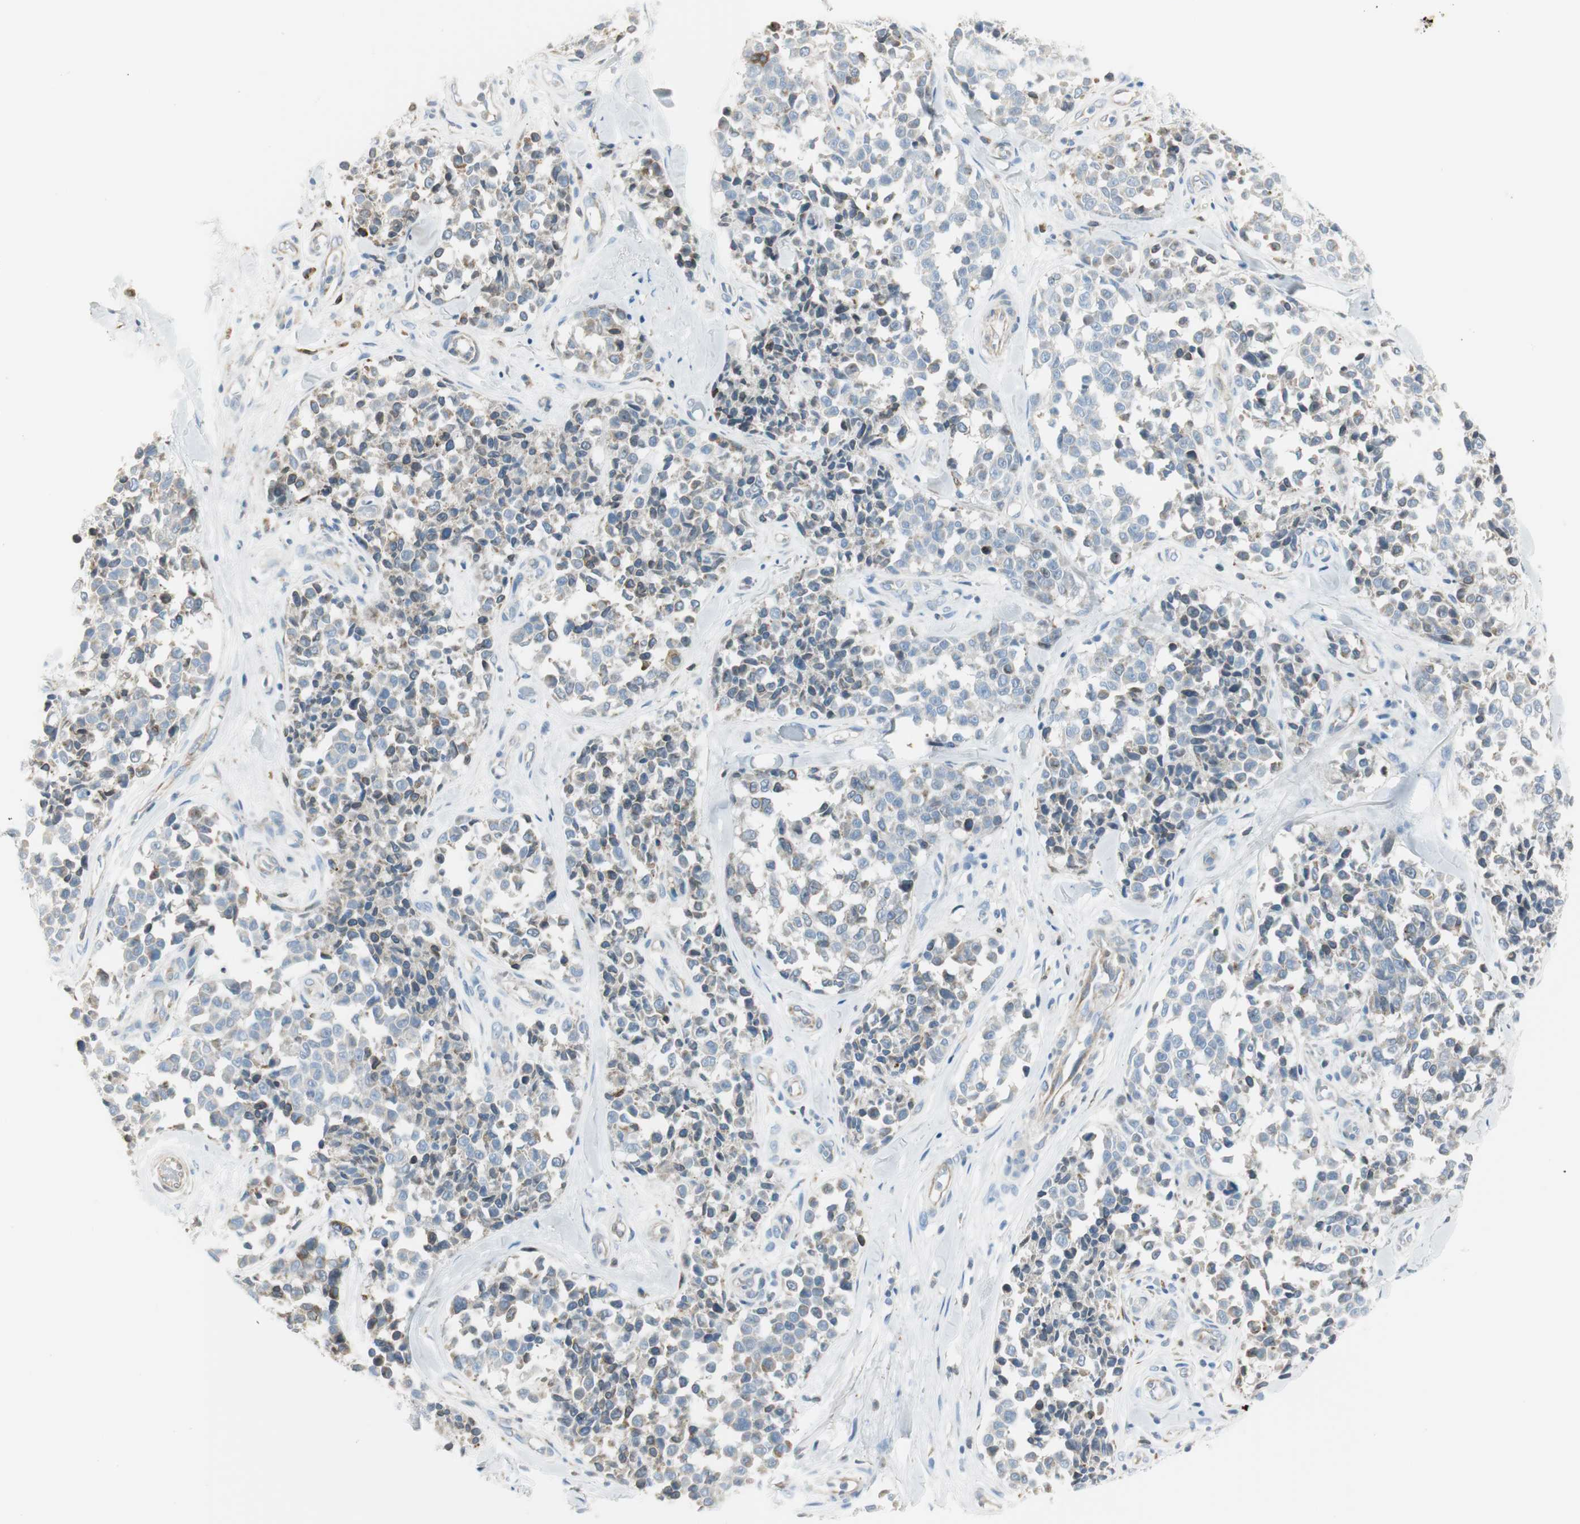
{"staining": {"intensity": "negative", "quantity": "none", "location": "none"}, "tissue": "melanoma", "cell_type": "Tumor cells", "image_type": "cancer", "snomed": [{"axis": "morphology", "description": "Malignant melanoma, NOS"}, {"axis": "topography", "description": "Skin"}], "caption": "A high-resolution image shows immunohistochemistry staining of malignant melanoma, which exhibits no significant positivity in tumor cells.", "gene": "TNFSF11", "patient": {"sex": "female", "age": 64}}